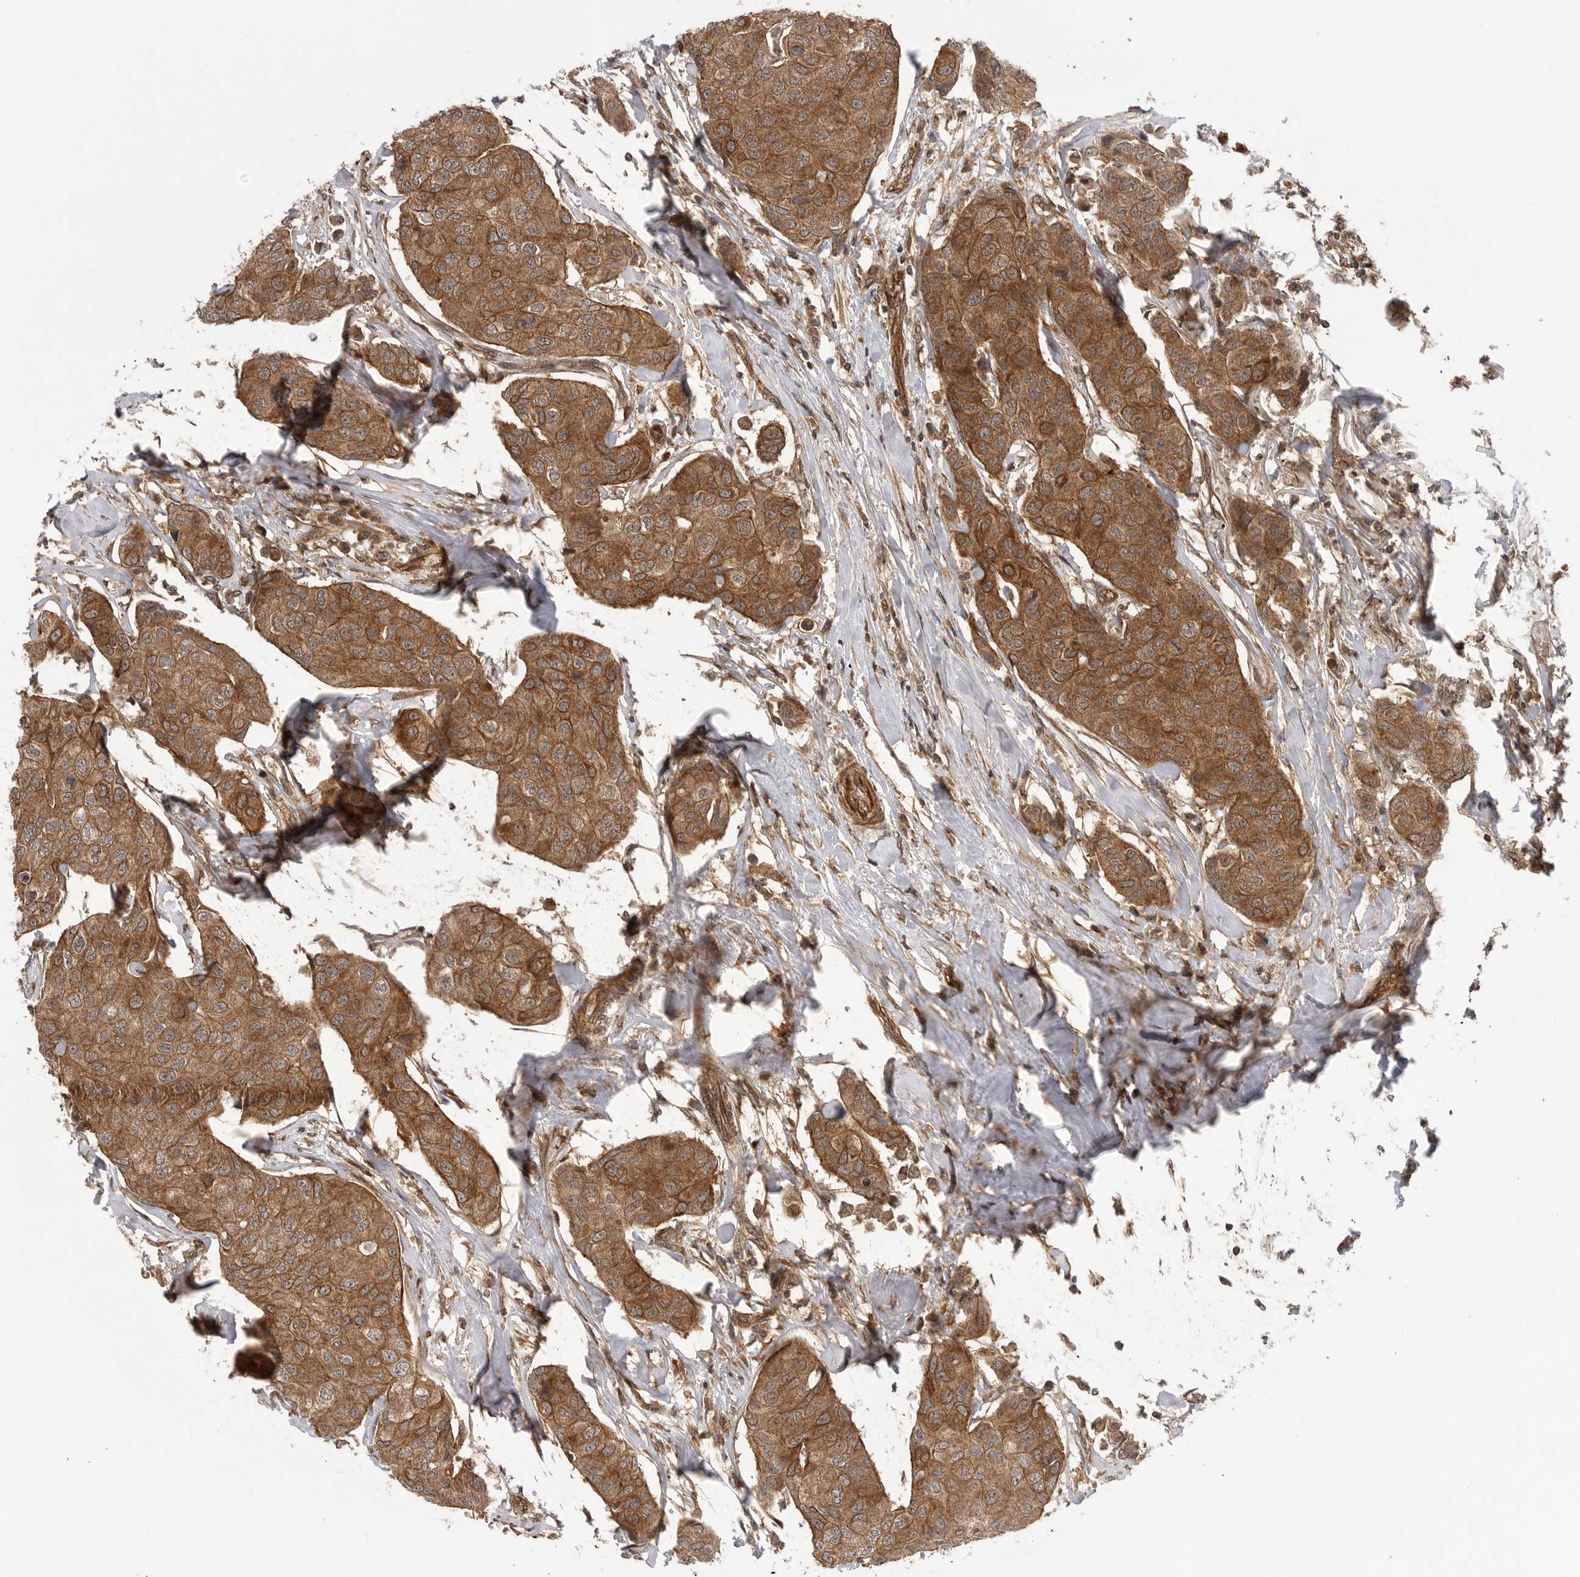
{"staining": {"intensity": "moderate", "quantity": ">75%", "location": "cytoplasmic/membranous"}, "tissue": "breast cancer", "cell_type": "Tumor cells", "image_type": "cancer", "snomed": [{"axis": "morphology", "description": "Duct carcinoma"}, {"axis": "topography", "description": "Breast"}], "caption": "Breast cancer (infiltrating ductal carcinoma) stained with DAB immunohistochemistry (IHC) shows medium levels of moderate cytoplasmic/membranous staining in about >75% of tumor cells. The protein of interest is shown in brown color, while the nuclei are stained blue.", "gene": "PRDX4", "patient": {"sex": "female", "age": 80}}